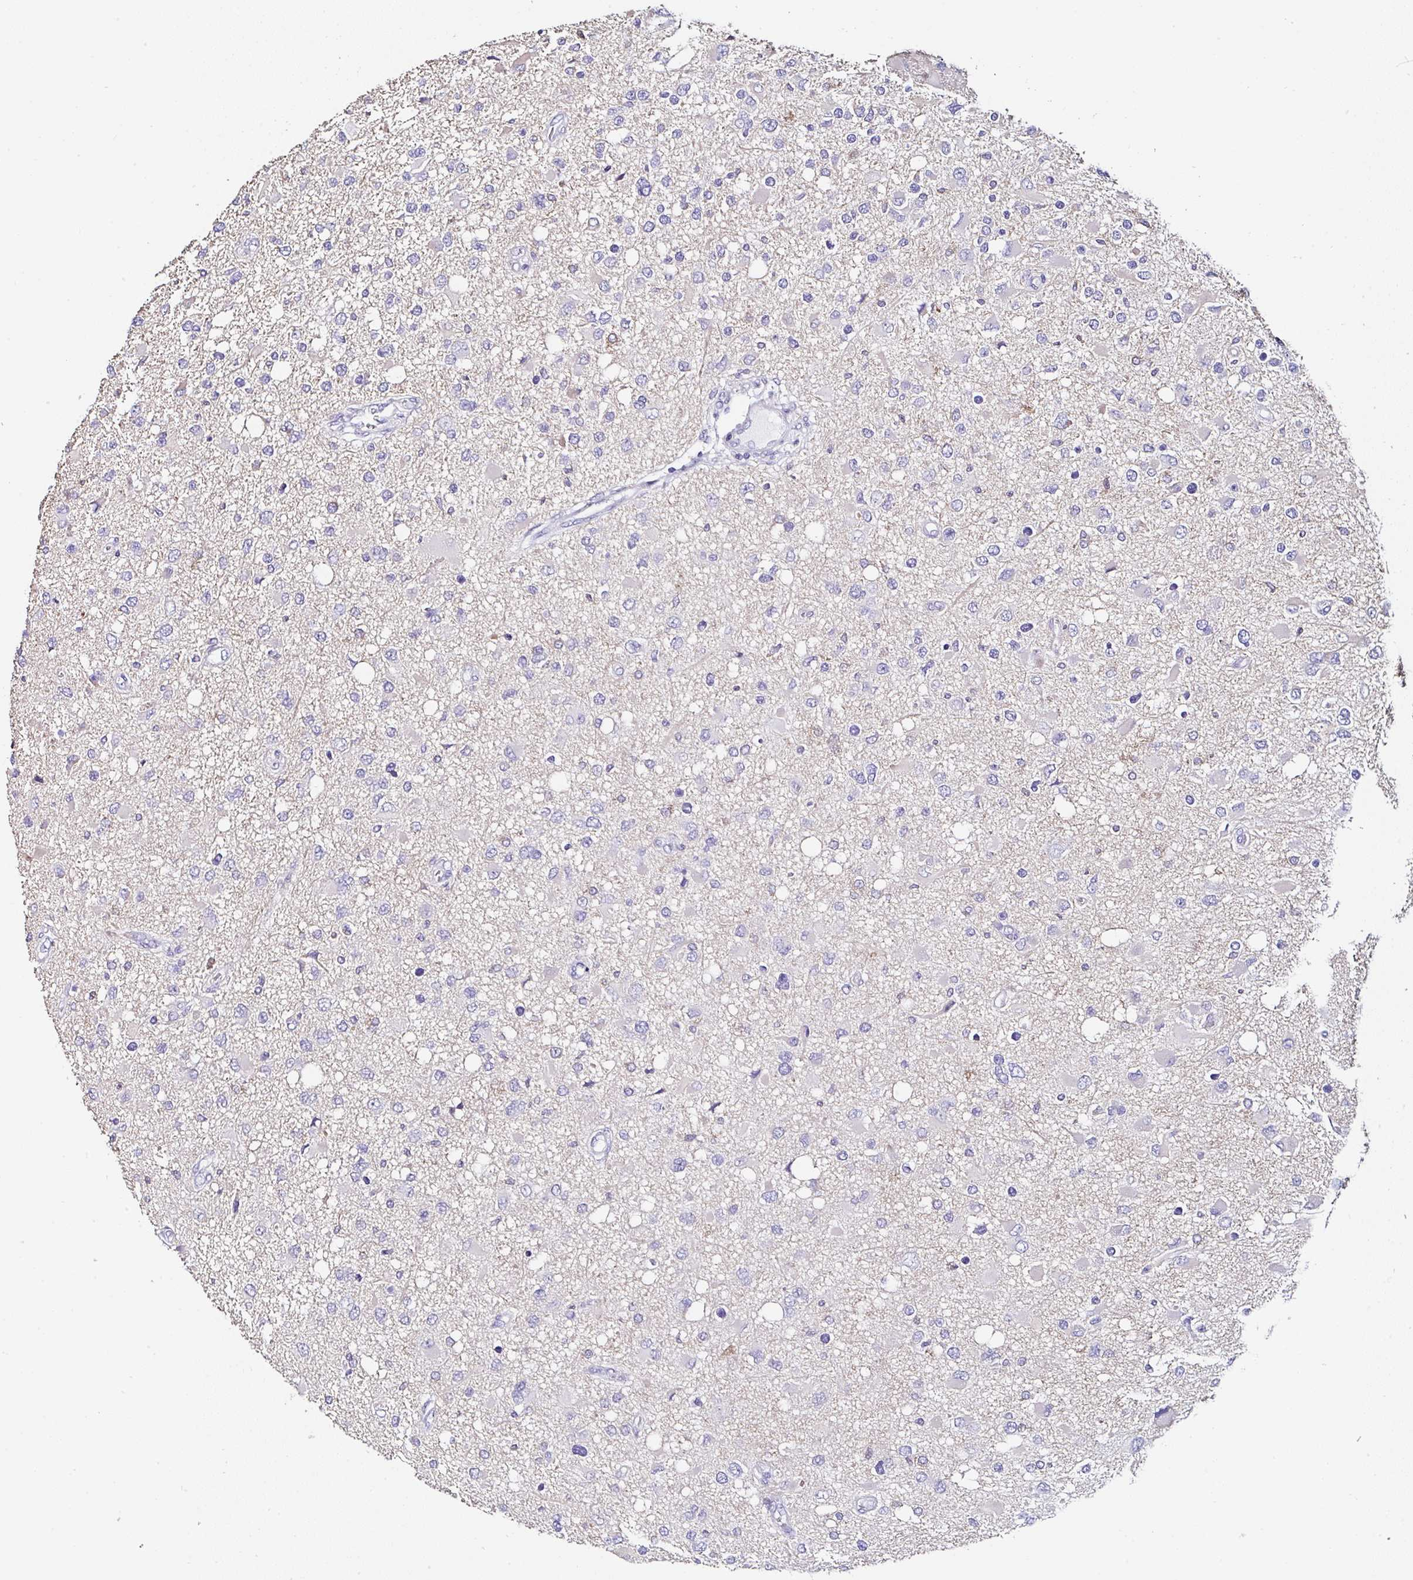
{"staining": {"intensity": "negative", "quantity": "none", "location": "none"}, "tissue": "glioma", "cell_type": "Tumor cells", "image_type": "cancer", "snomed": [{"axis": "morphology", "description": "Glioma, malignant, High grade"}, {"axis": "topography", "description": "Brain"}], "caption": "DAB (3,3'-diaminobenzidine) immunohistochemical staining of human high-grade glioma (malignant) reveals no significant positivity in tumor cells. (IHC, brightfield microscopy, high magnification).", "gene": "UGT3A1", "patient": {"sex": "male", "age": 53}}